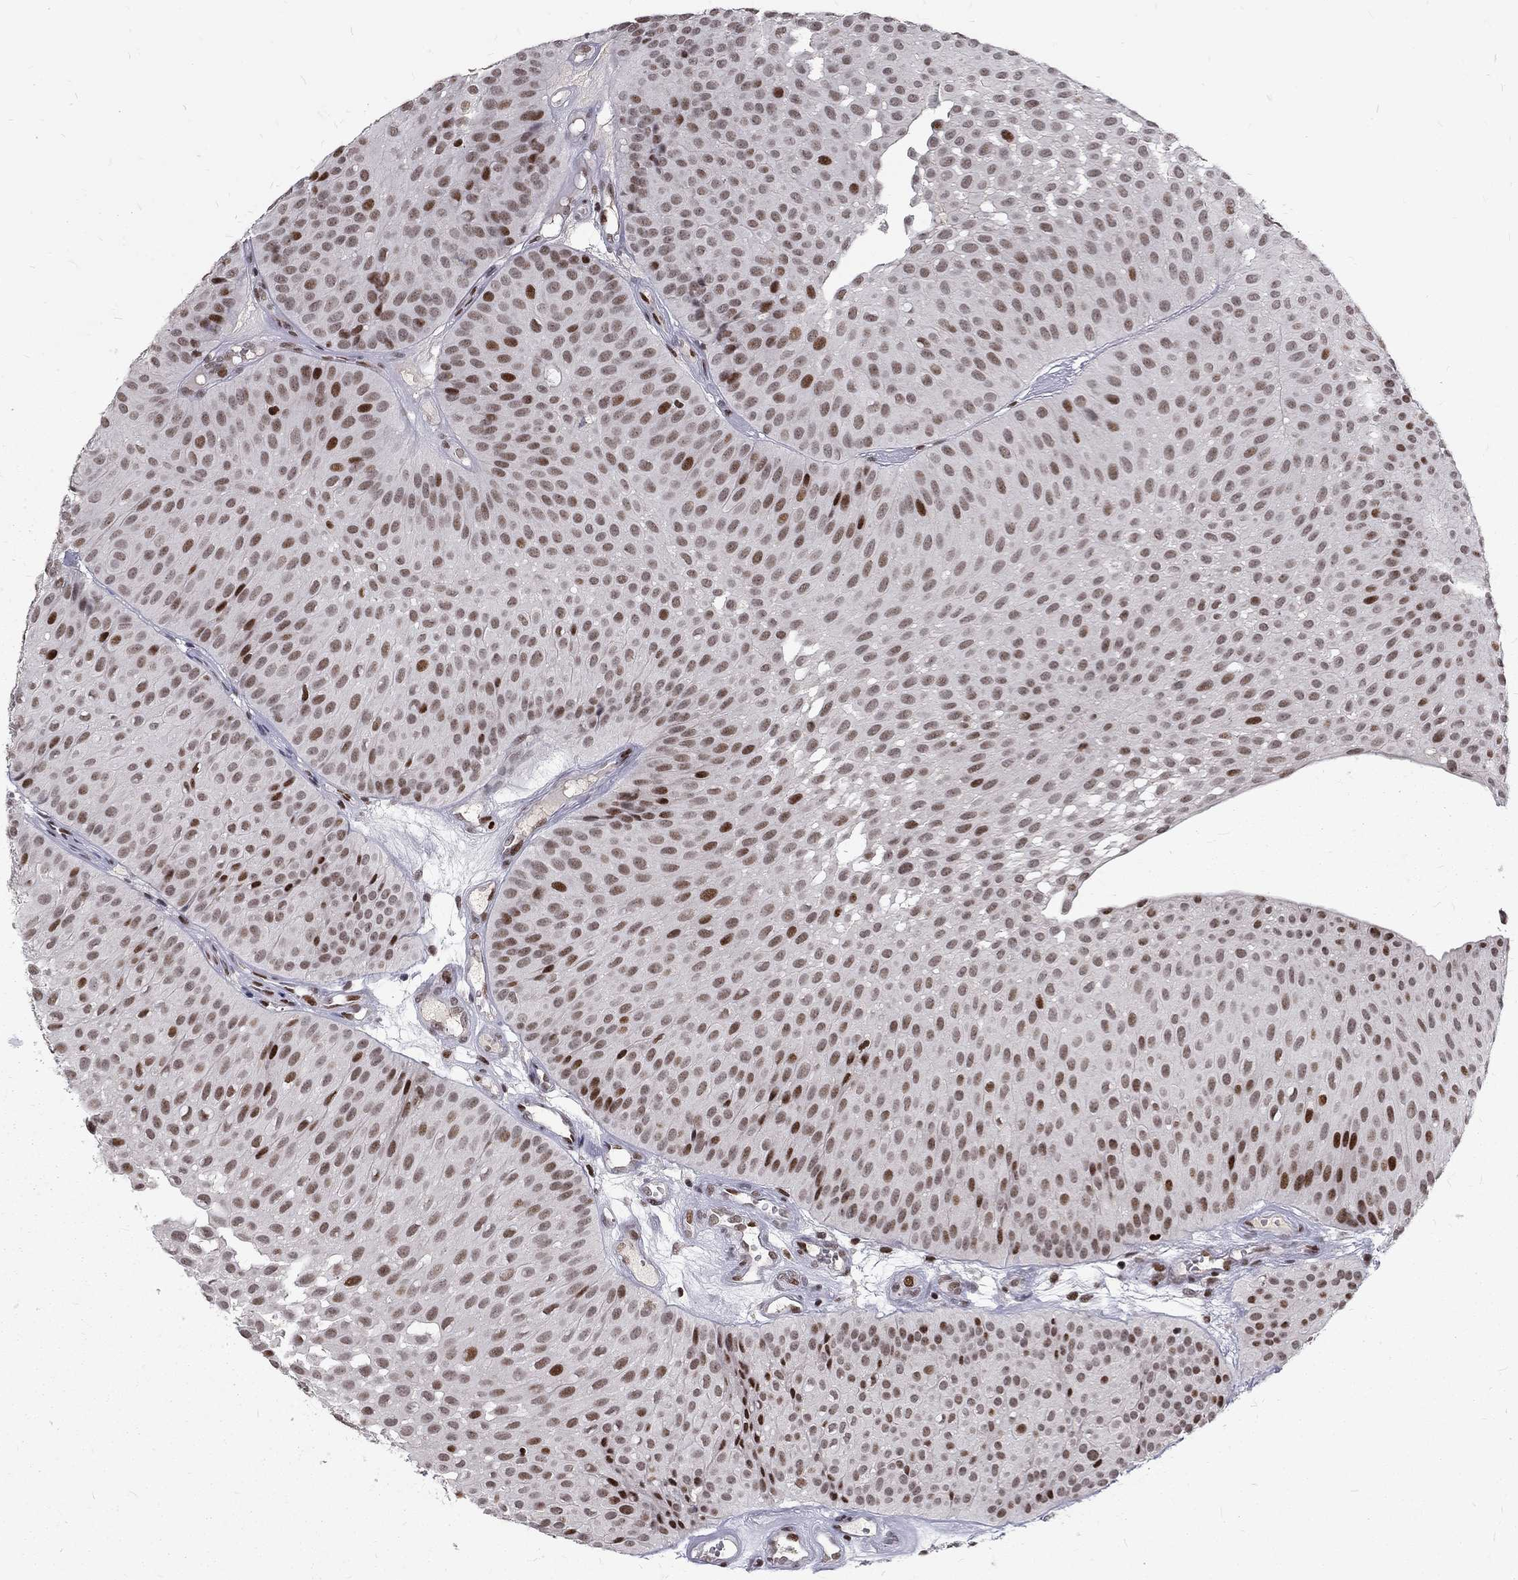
{"staining": {"intensity": "strong", "quantity": "<25%", "location": "nuclear"}, "tissue": "urothelial cancer", "cell_type": "Tumor cells", "image_type": "cancer", "snomed": [{"axis": "morphology", "description": "Urothelial carcinoma, Low grade"}, {"axis": "topography", "description": "Urinary bladder"}], "caption": "Tumor cells exhibit medium levels of strong nuclear staining in approximately <25% of cells in low-grade urothelial carcinoma.", "gene": "TCEAL1", "patient": {"sex": "male", "age": 64}}